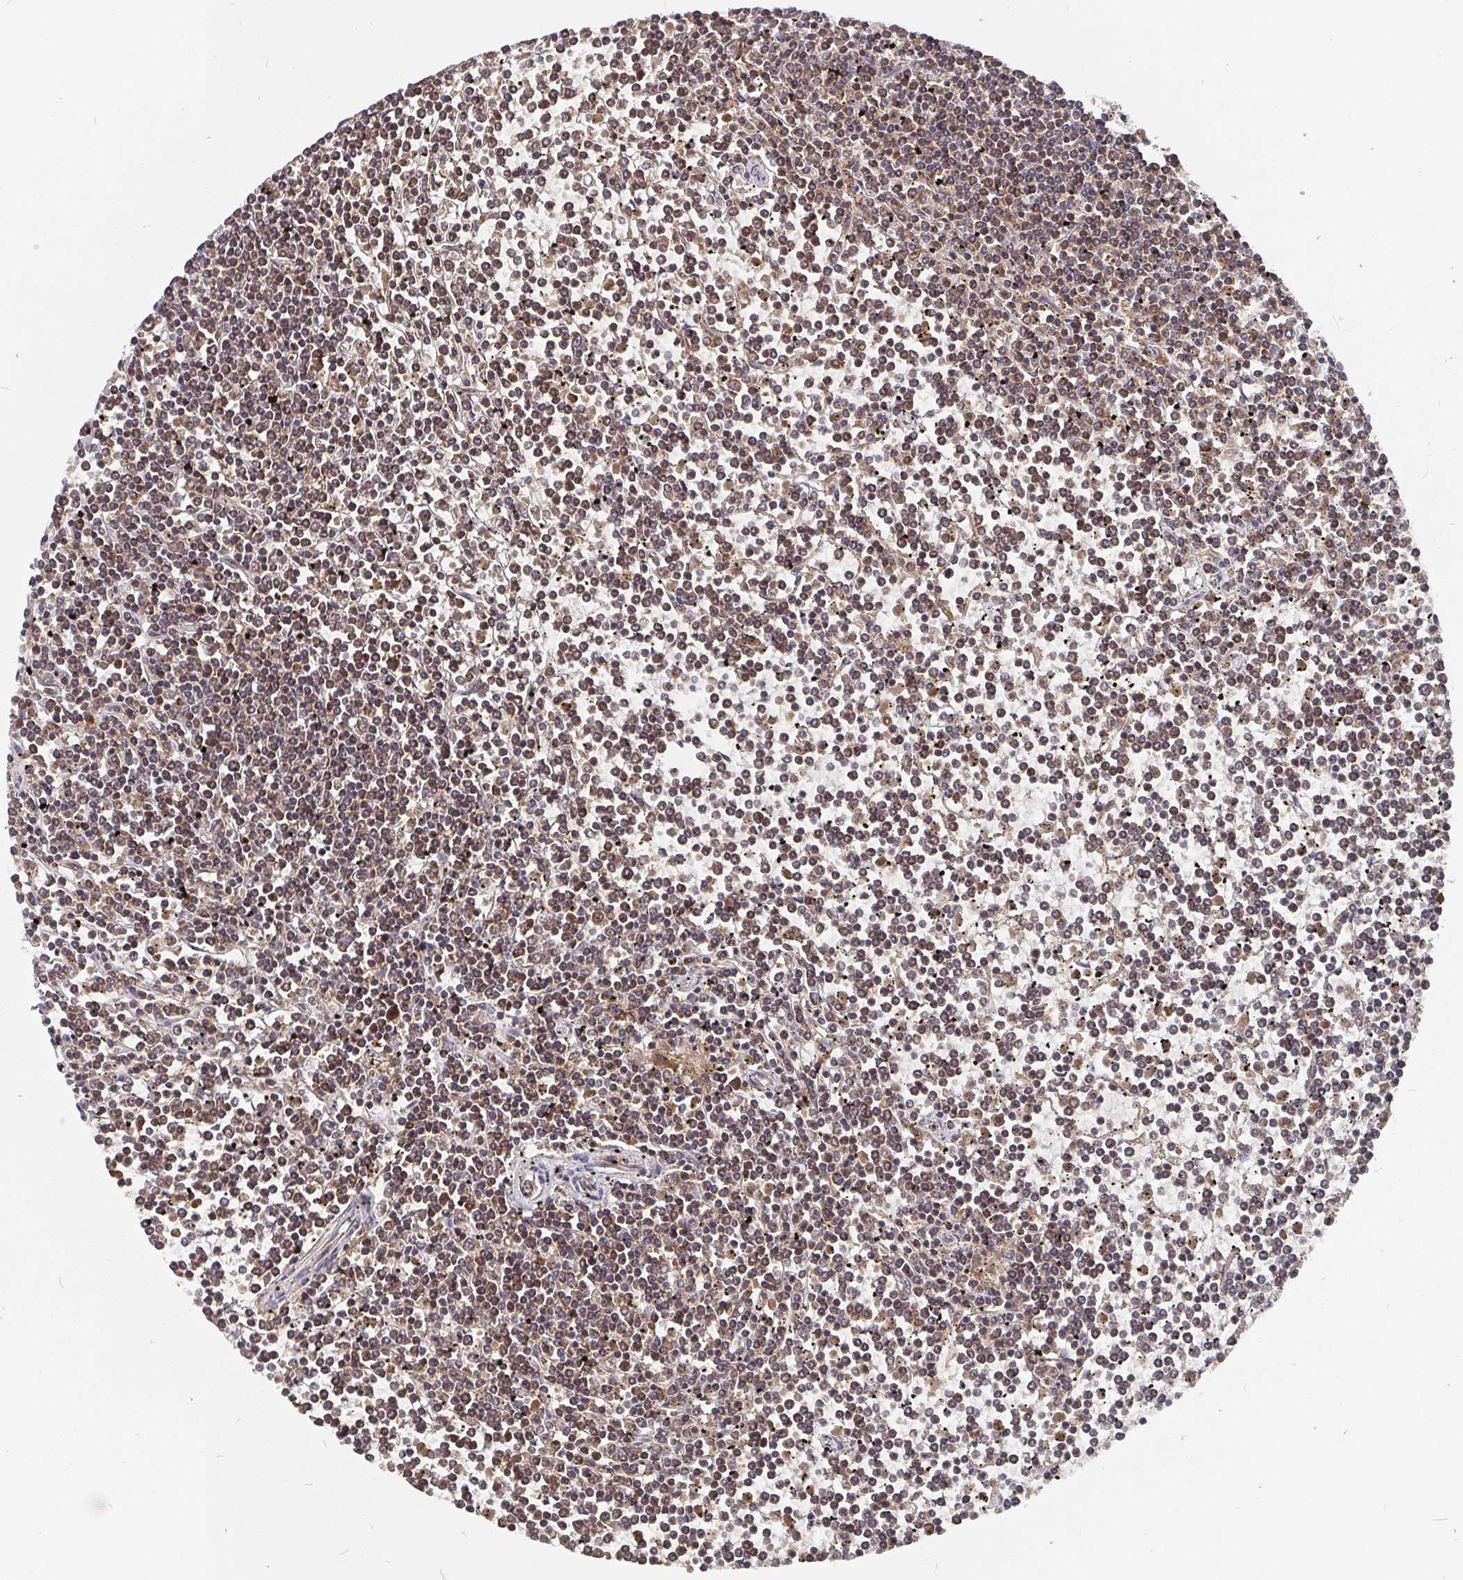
{"staining": {"intensity": "moderate", "quantity": ">75%", "location": "cytoplasmic/membranous,nuclear"}, "tissue": "lymphoma", "cell_type": "Tumor cells", "image_type": "cancer", "snomed": [{"axis": "morphology", "description": "Malignant lymphoma, non-Hodgkin's type, Low grade"}, {"axis": "topography", "description": "Spleen"}], "caption": "Protein staining of lymphoma tissue reveals moderate cytoplasmic/membranous and nuclear expression in about >75% of tumor cells.", "gene": "PDF", "patient": {"sex": "female", "age": 19}}